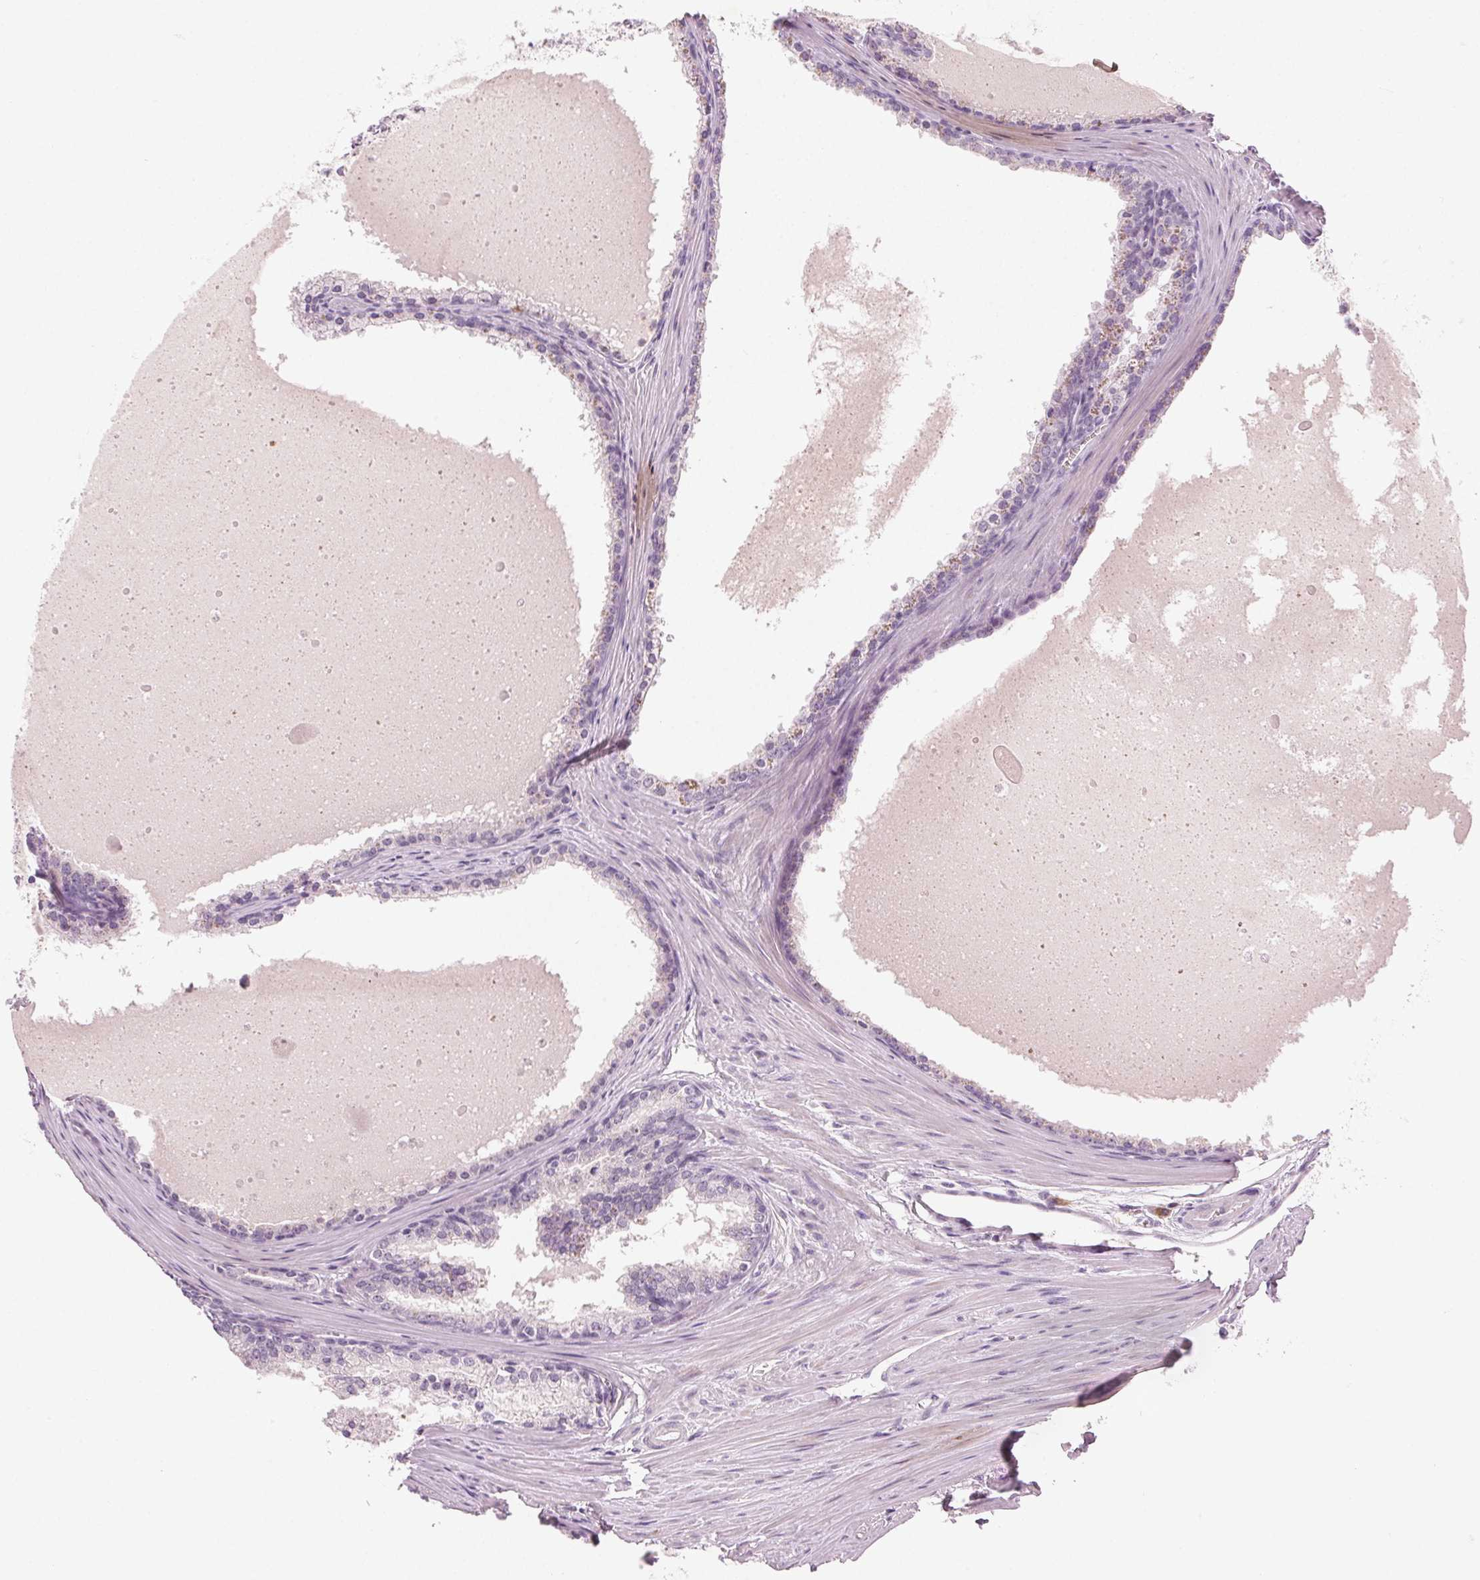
{"staining": {"intensity": "negative", "quantity": "none", "location": "none"}, "tissue": "prostate cancer", "cell_type": "Tumor cells", "image_type": "cancer", "snomed": [{"axis": "morphology", "description": "Adenocarcinoma, High grade"}, {"axis": "topography", "description": "Prostate"}], "caption": "This is an immunohistochemistry micrograph of human prostate adenocarcinoma (high-grade). There is no positivity in tumor cells.", "gene": "HSF5", "patient": {"sex": "male", "age": 68}}